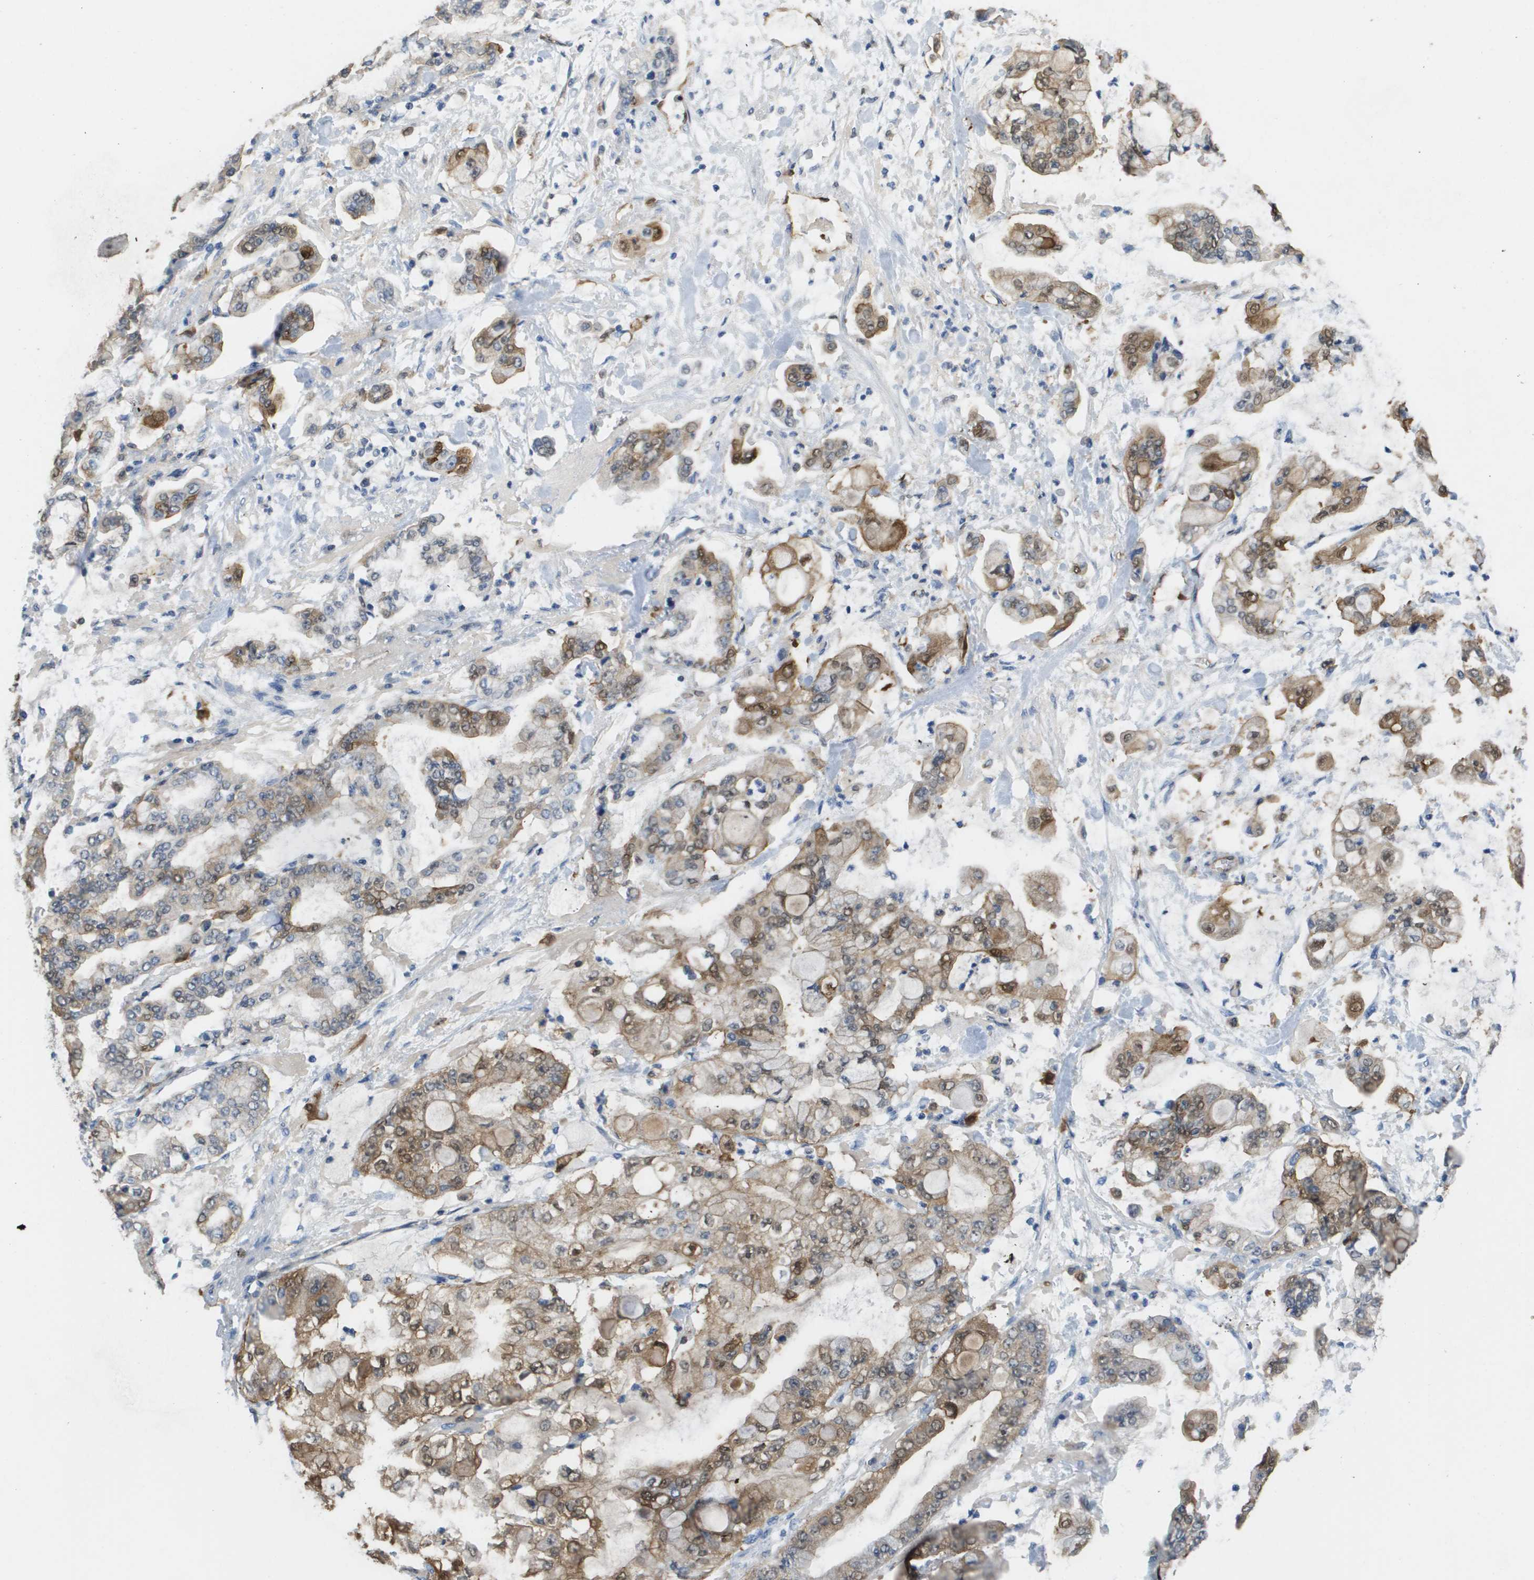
{"staining": {"intensity": "moderate", "quantity": "25%-75%", "location": "cytoplasmic/membranous"}, "tissue": "stomach cancer", "cell_type": "Tumor cells", "image_type": "cancer", "snomed": [{"axis": "morphology", "description": "Normal tissue, NOS"}, {"axis": "morphology", "description": "Adenocarcinoma, NOS"}, {"axis": "topography", "description": "Stomach, upper"}, {"axis": "topography", "description": "Stomach"}], "caption": "Immunohistochemical staining of stomach cancer shows medium levels of moderate cytoplasmic/membranous protein expression in about 25%-75% of tumor cells.", "gene": "FABP5", "patient": {"sex": "male", "age": 76}}